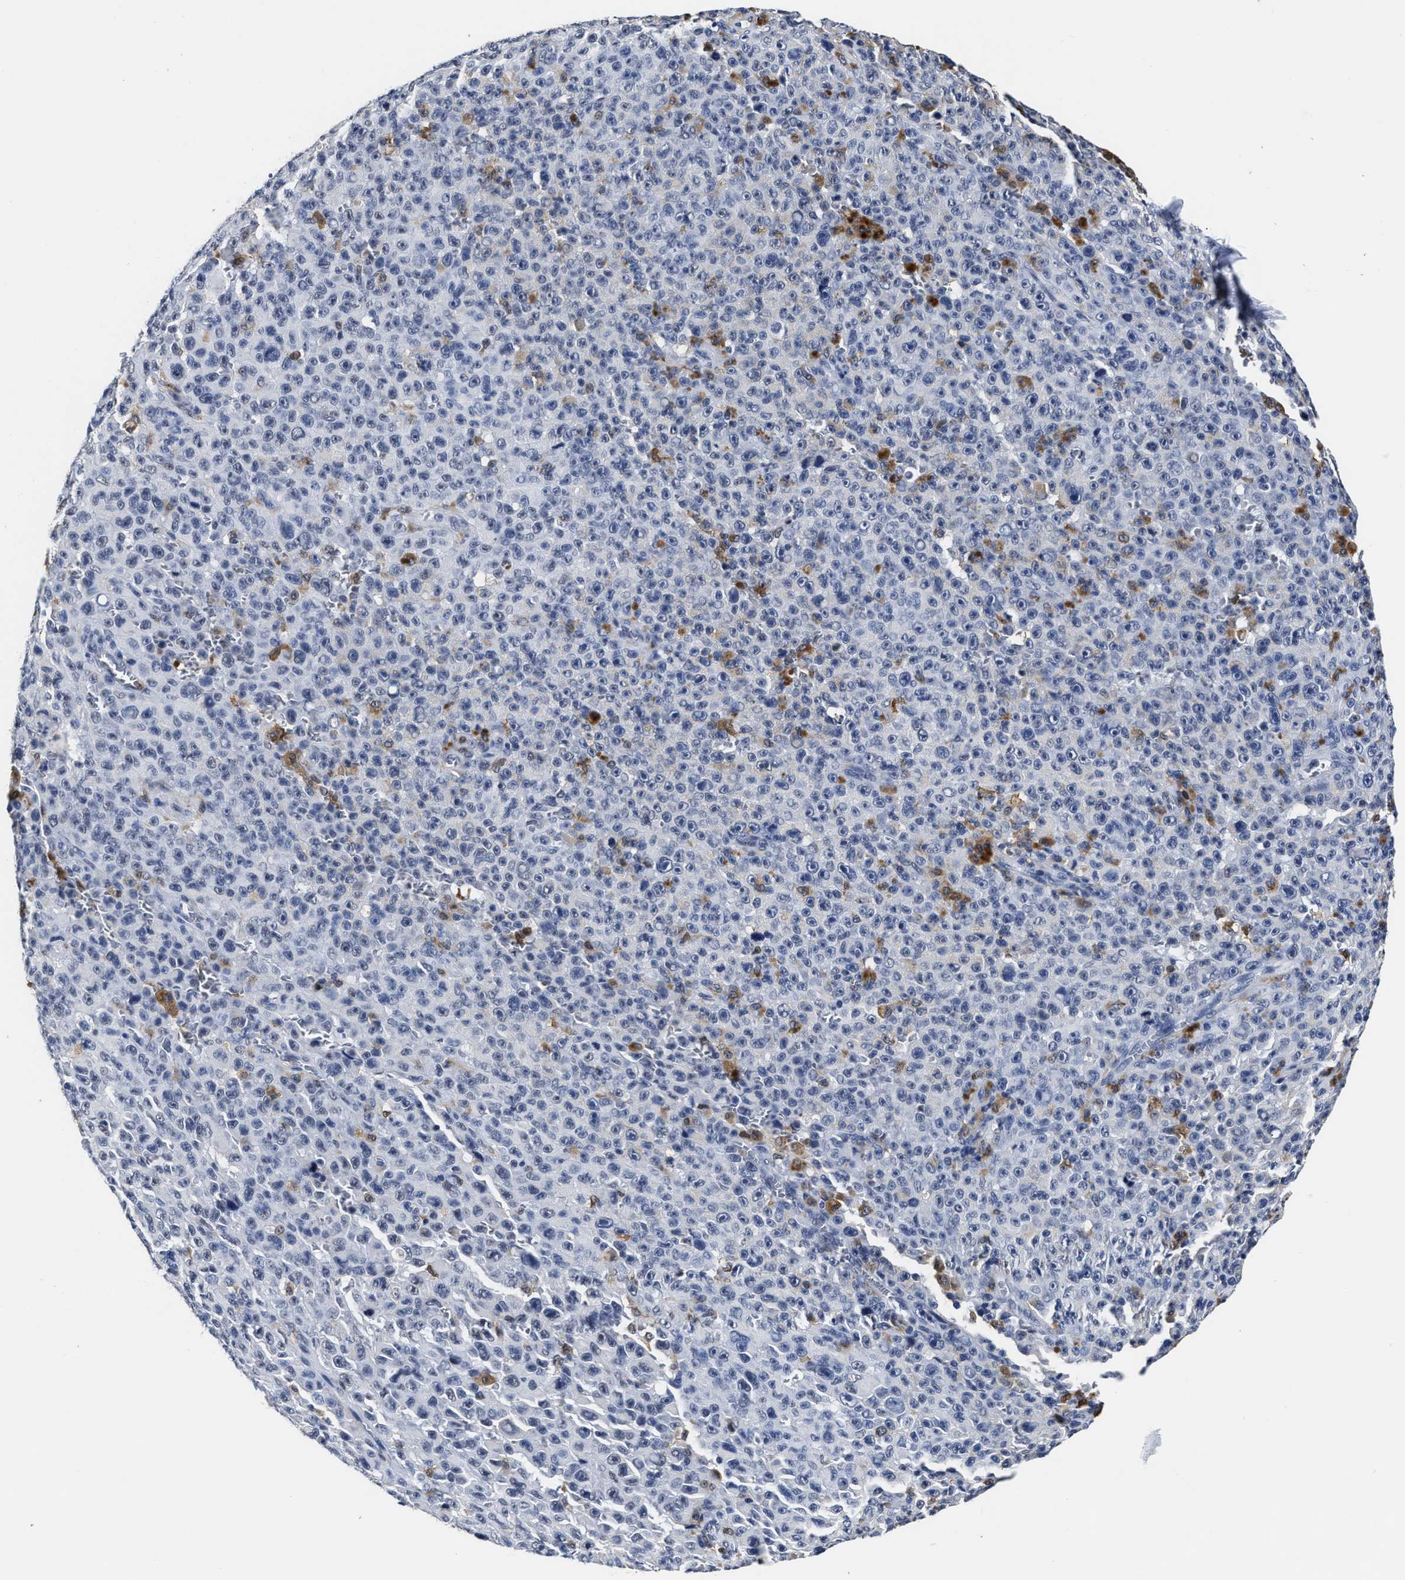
{"staining": {"intensity": "negative", "quantity": "none", "location": "none"}, "tissue": "melanoma", "cell_type": "Tumor cells", "image_type": "cancer", "snomed": [{"axis": "morphology", "description": "Malignant melanoma, NOS"}, {"axis": "topography", "description": "Skin"}], "caption": "Protein analysis of malignant melanoma shows no significant positivity in tumor cells.", "gene": "PRPF4B", "patient": {"sex": "female", "age": 82}}